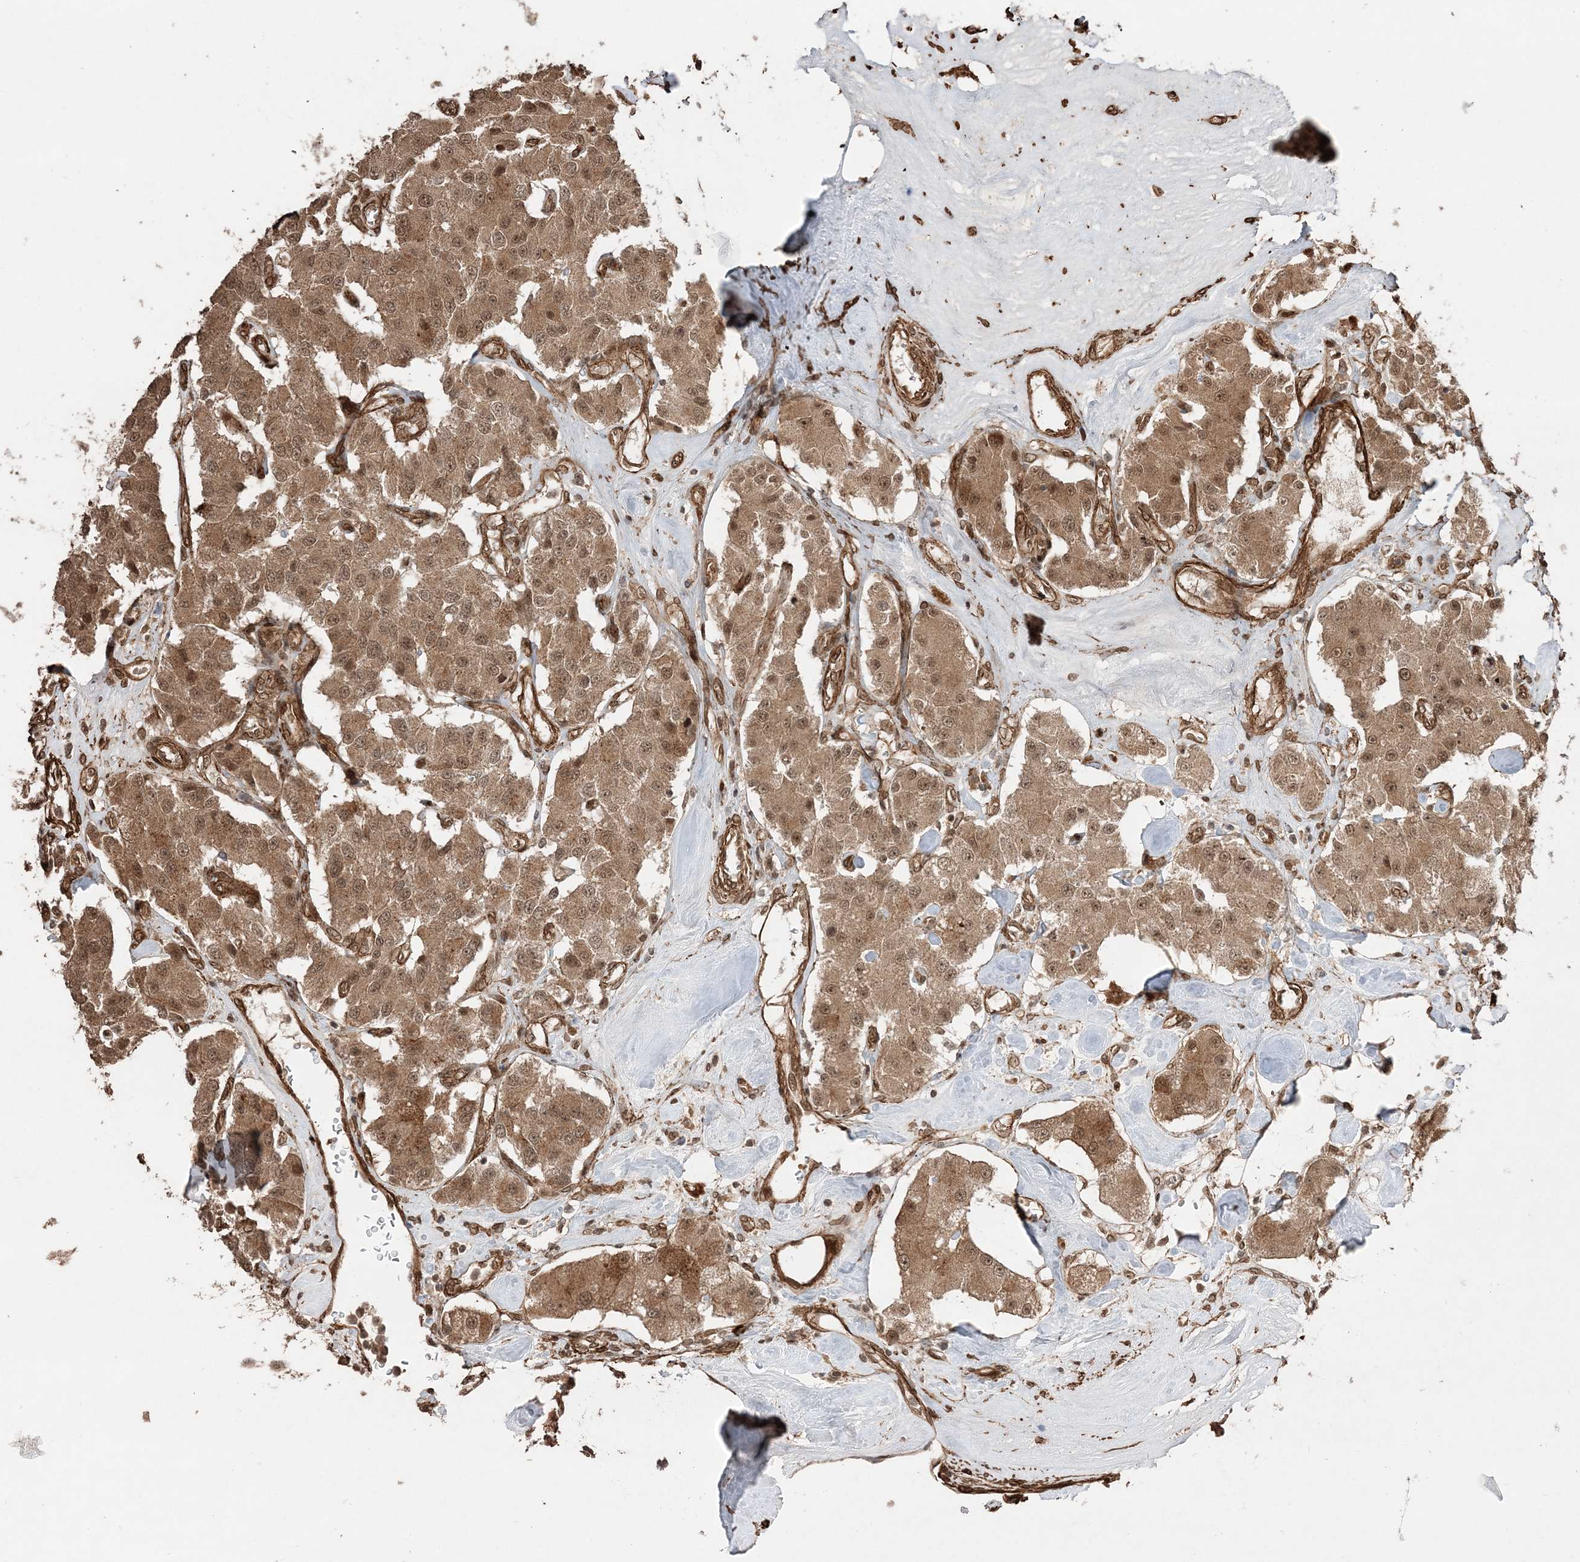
{"staining": {"intensity": "moderate", "quantity": ">75%", "location": "cytoplasmic/membranous,nuclear"}, "tissue": "carcinoid", "cell_type": "Tumor cells", "image_type": "cancer", "snomed": [{"axis": "morphology", "description": "Carcinoid, malignant, NOS"}, {"axis": "topography", "description": "Pancreas"}], "caption": "A medium amount of moderate cytoplasmic/membranous and nuclear positivity is present in about >75% of tumor cells in malignant carcinoid tissue.", "gene": "ETAA1", "patient": {"sex": "male", "age": 41}}